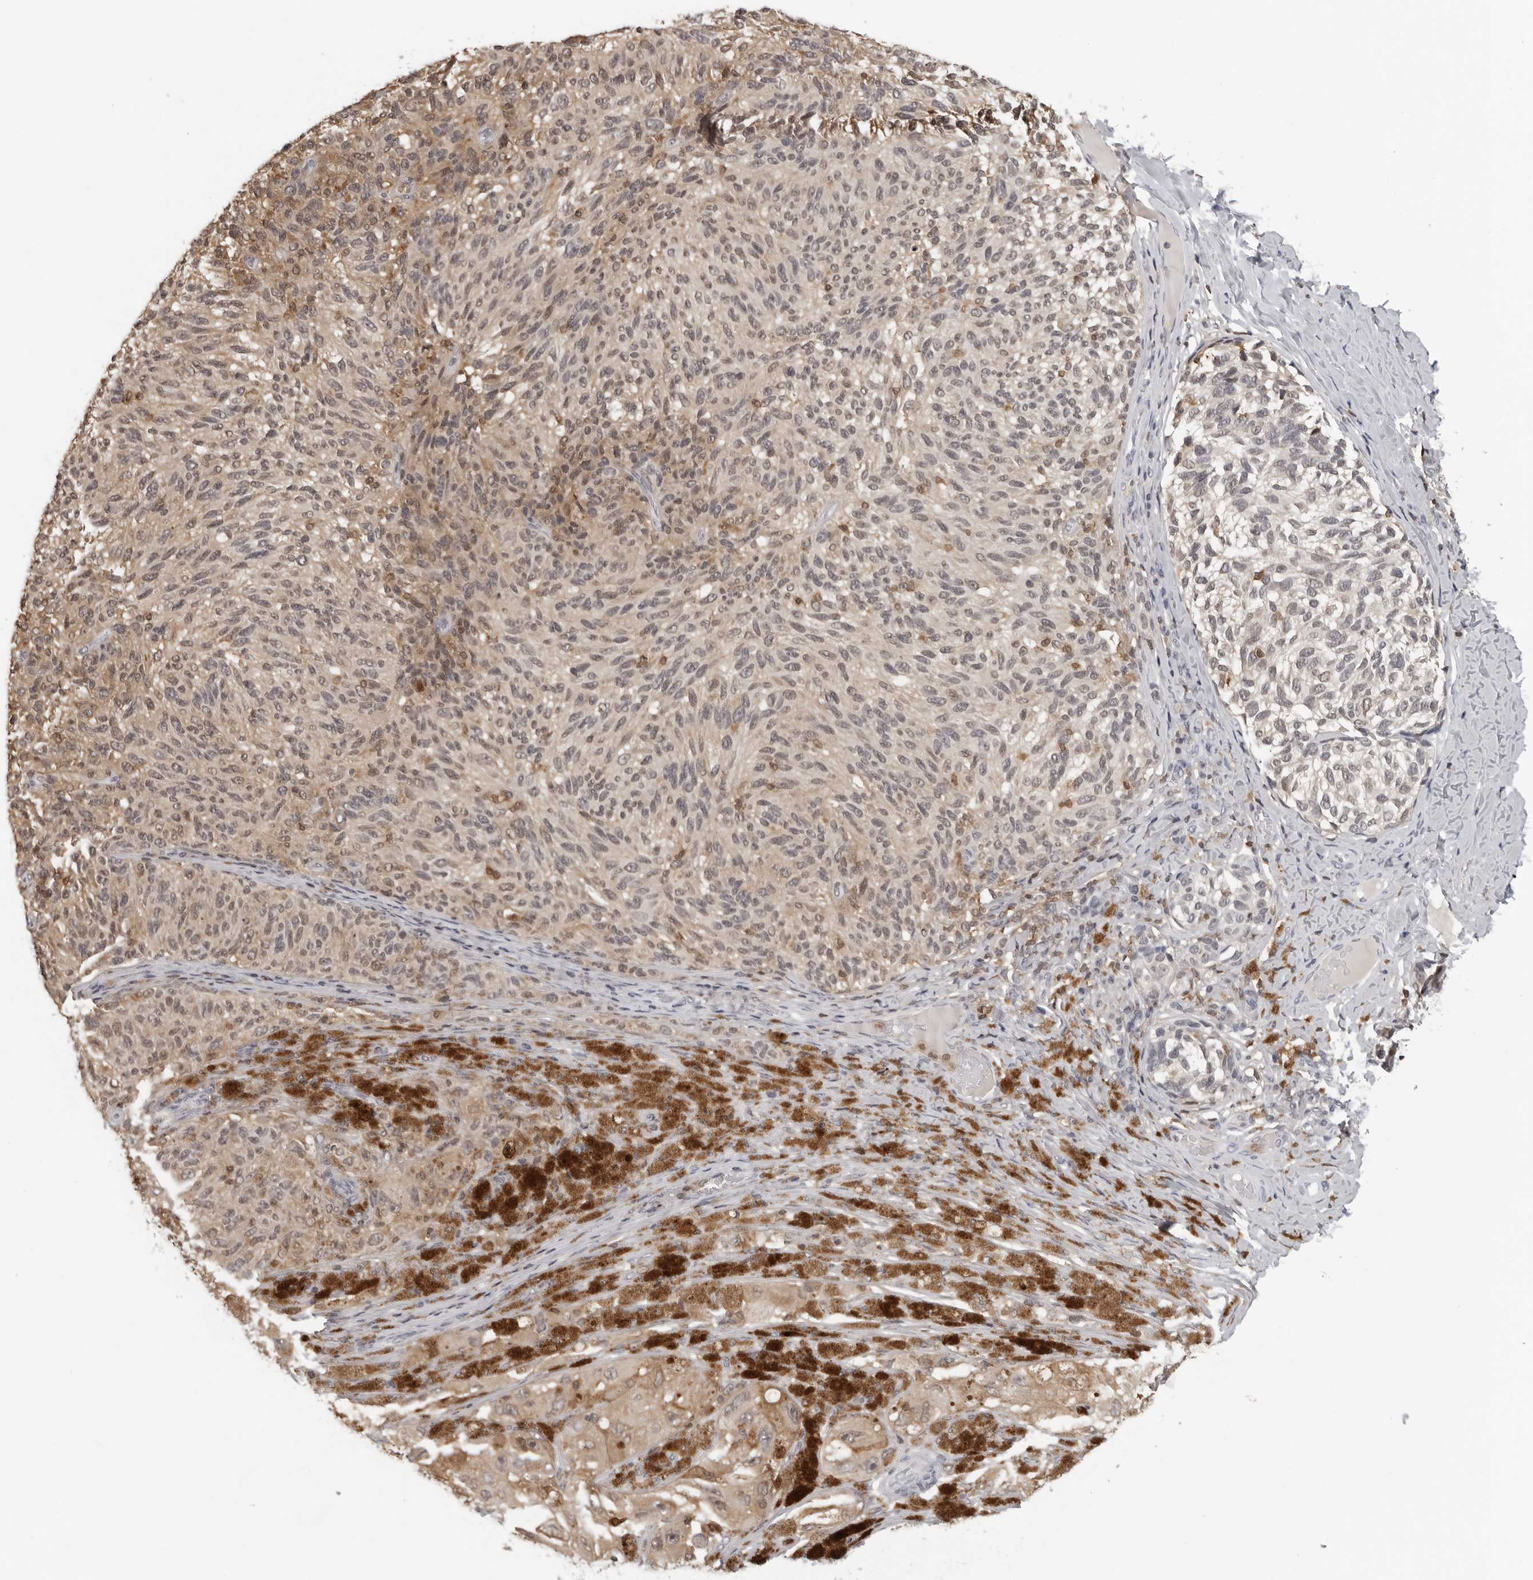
{"staining": {"intensity": "negative", "quantity": "none", "location": "none"}, "tissue": "melanoma", "cell_type": "Tumor cells", "image_type": "cancer", "snomed": [{"axis": "morphology", "description": "Malignant melanoma, NOS"}, {"axis": "topography", "description": "Skin"}], "caption": "Immunohistochemical staining of melanoma reveals no significant staining in tumor cells.", "gene": "HSPH1", "patient": {"sex": "female", "age": 73}}